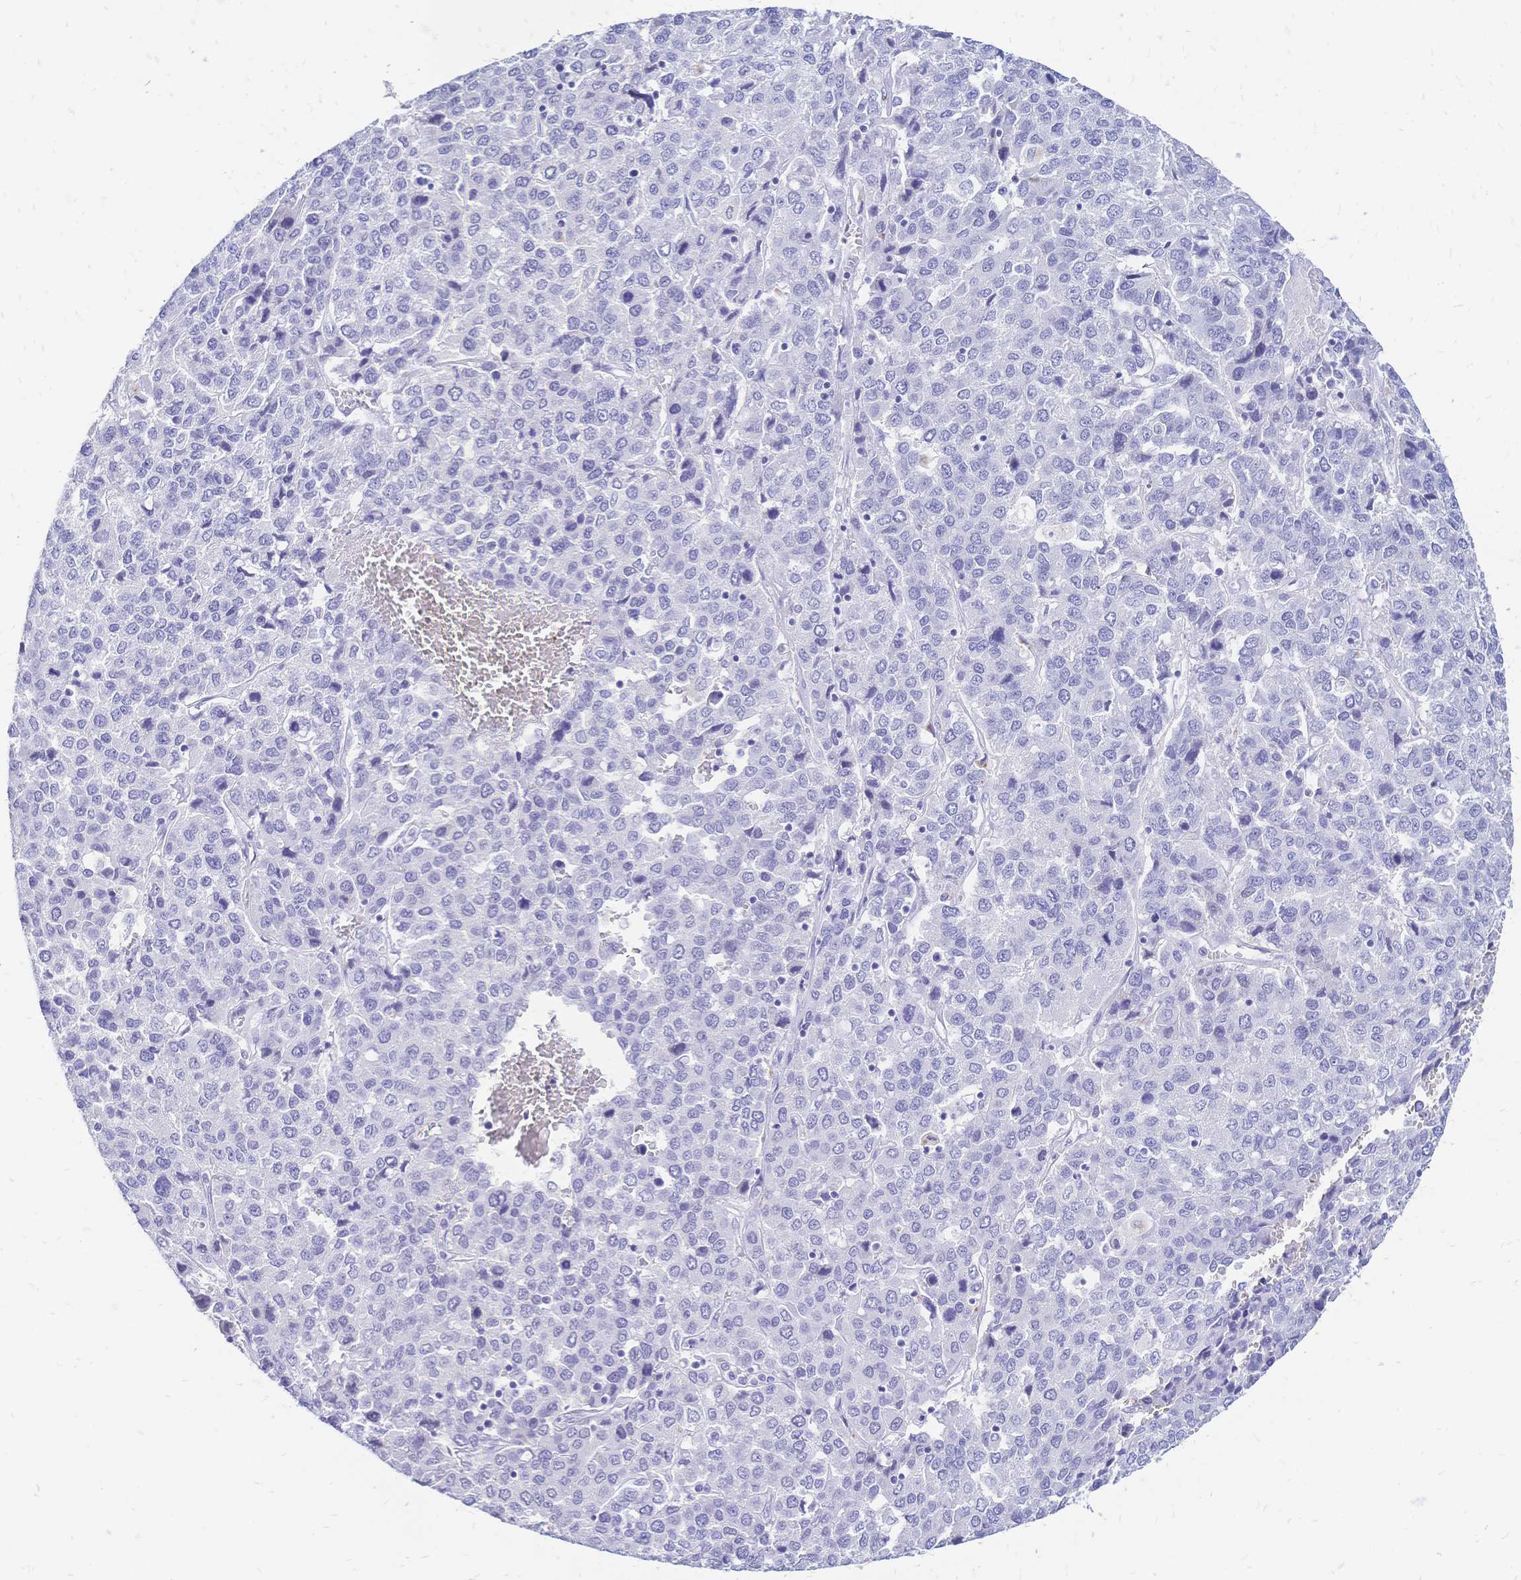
{"staining": {"intensity": "negative", "quantity": "none", "location": "none"}, "tissue": "liver cancer", "cell_type": "Tumor cells", "image_type": "cancer", "snomed": [{"axis": "morphology", "description": "Carcinoma, Hepatocellular, NOS"}, {"axis": "topography", "description": "Liver"}], "caption": "There is no significant staining in tumor cells of liver hepatocellular carcinoma.", "gene": "FA2H", "patient": {"sex": "male", "age": 69}}